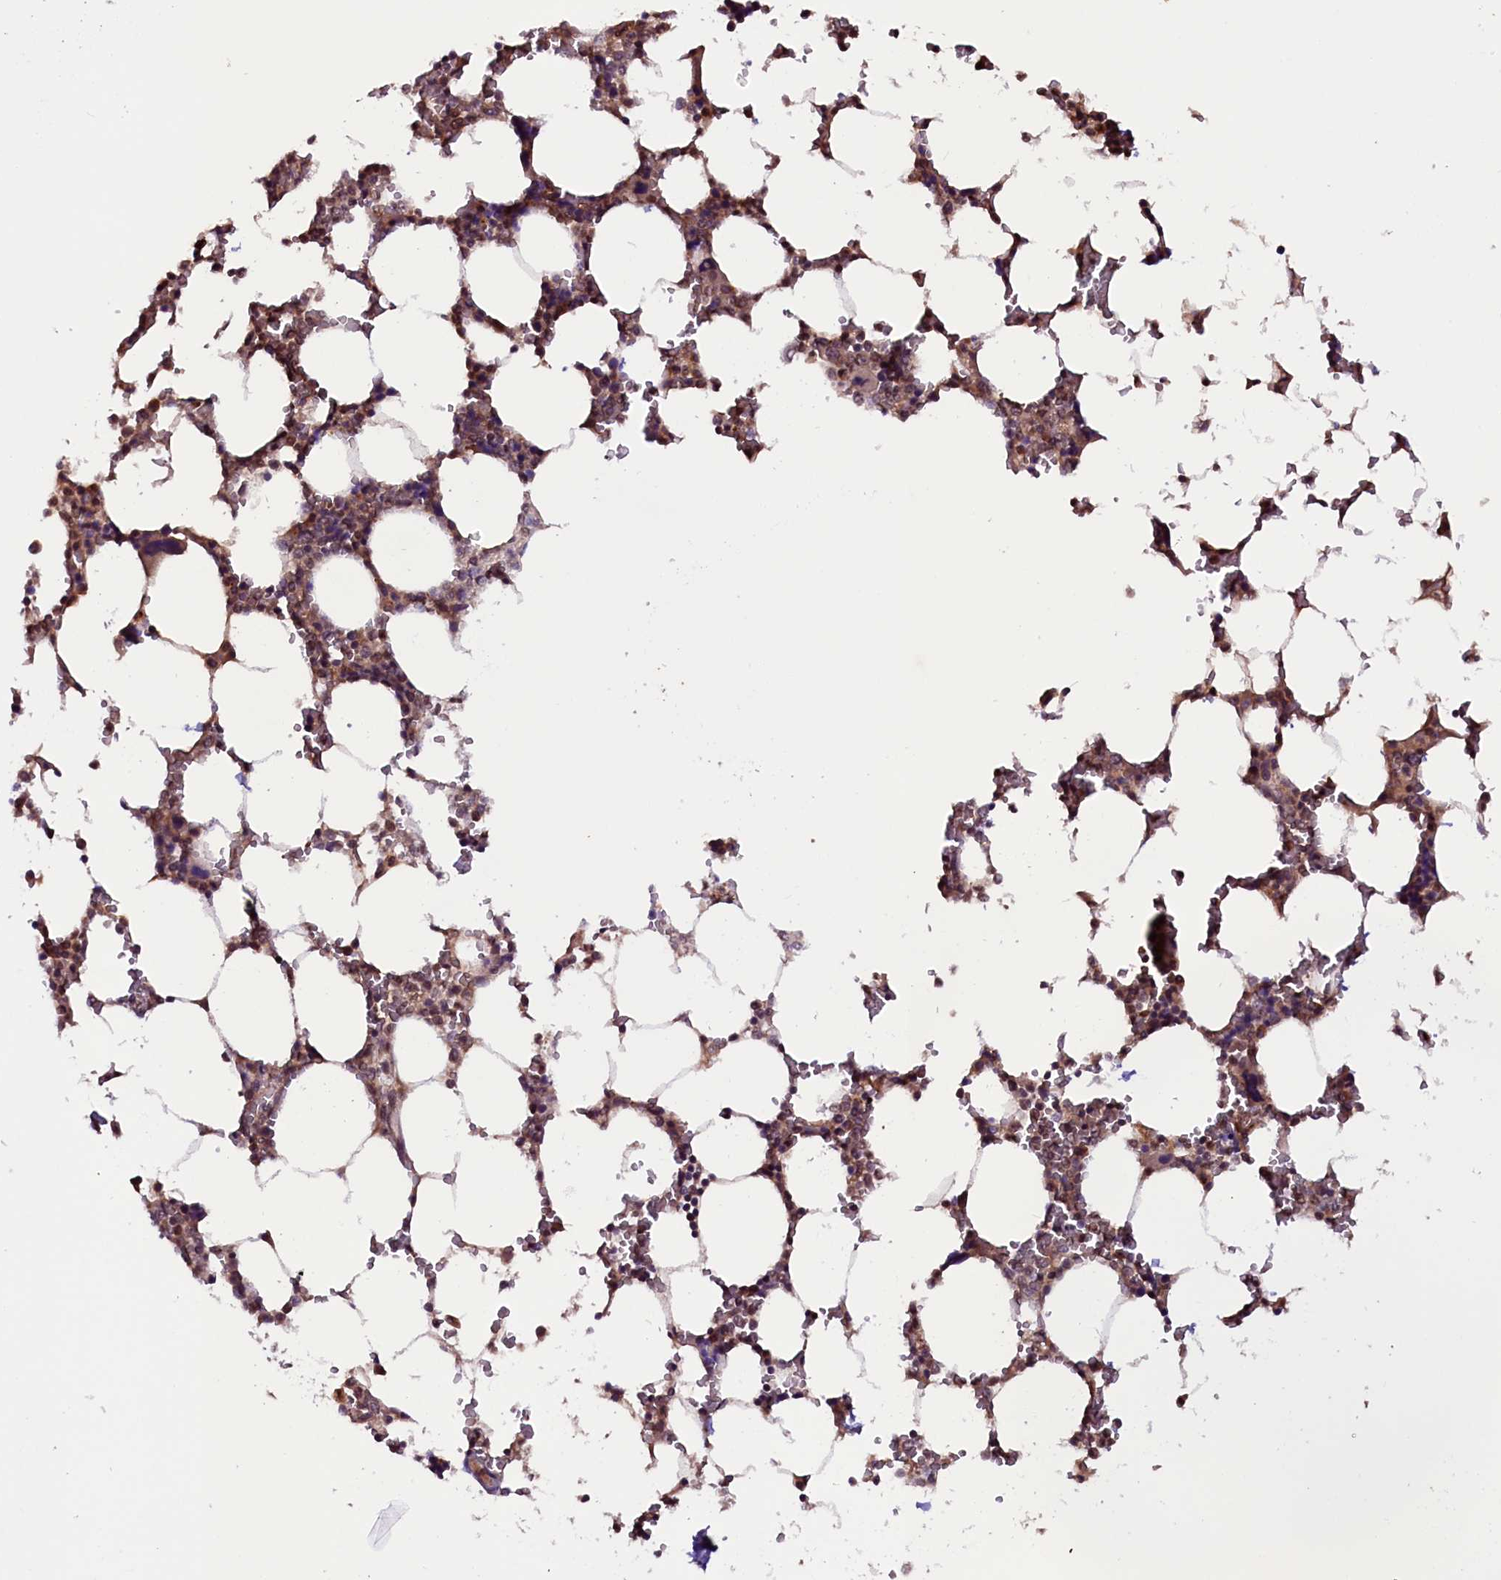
{"staining": {"intensity": "moderate", "quantity": "25%-75%", "location": "cytoplasmic/membranous,nuclear"}, "tissue": "bone marrow", "cell_type": "Hematopoietic cells", "image_type": "normal", "snomed": [{"axis": "morphology", "description": "Normal tissue, NOS"}, {"axis": "topography", "description": "Bone marrow"}], "caption": "Brown immunohistochemical staining in benign human bone marrow reveals moderate cytoplasmic/membranous,nuclear expression in approximately 25%-75% of hematopoietic cells.", "gene": "RNMT", "patient": {"sex": "male", "age": 64}}